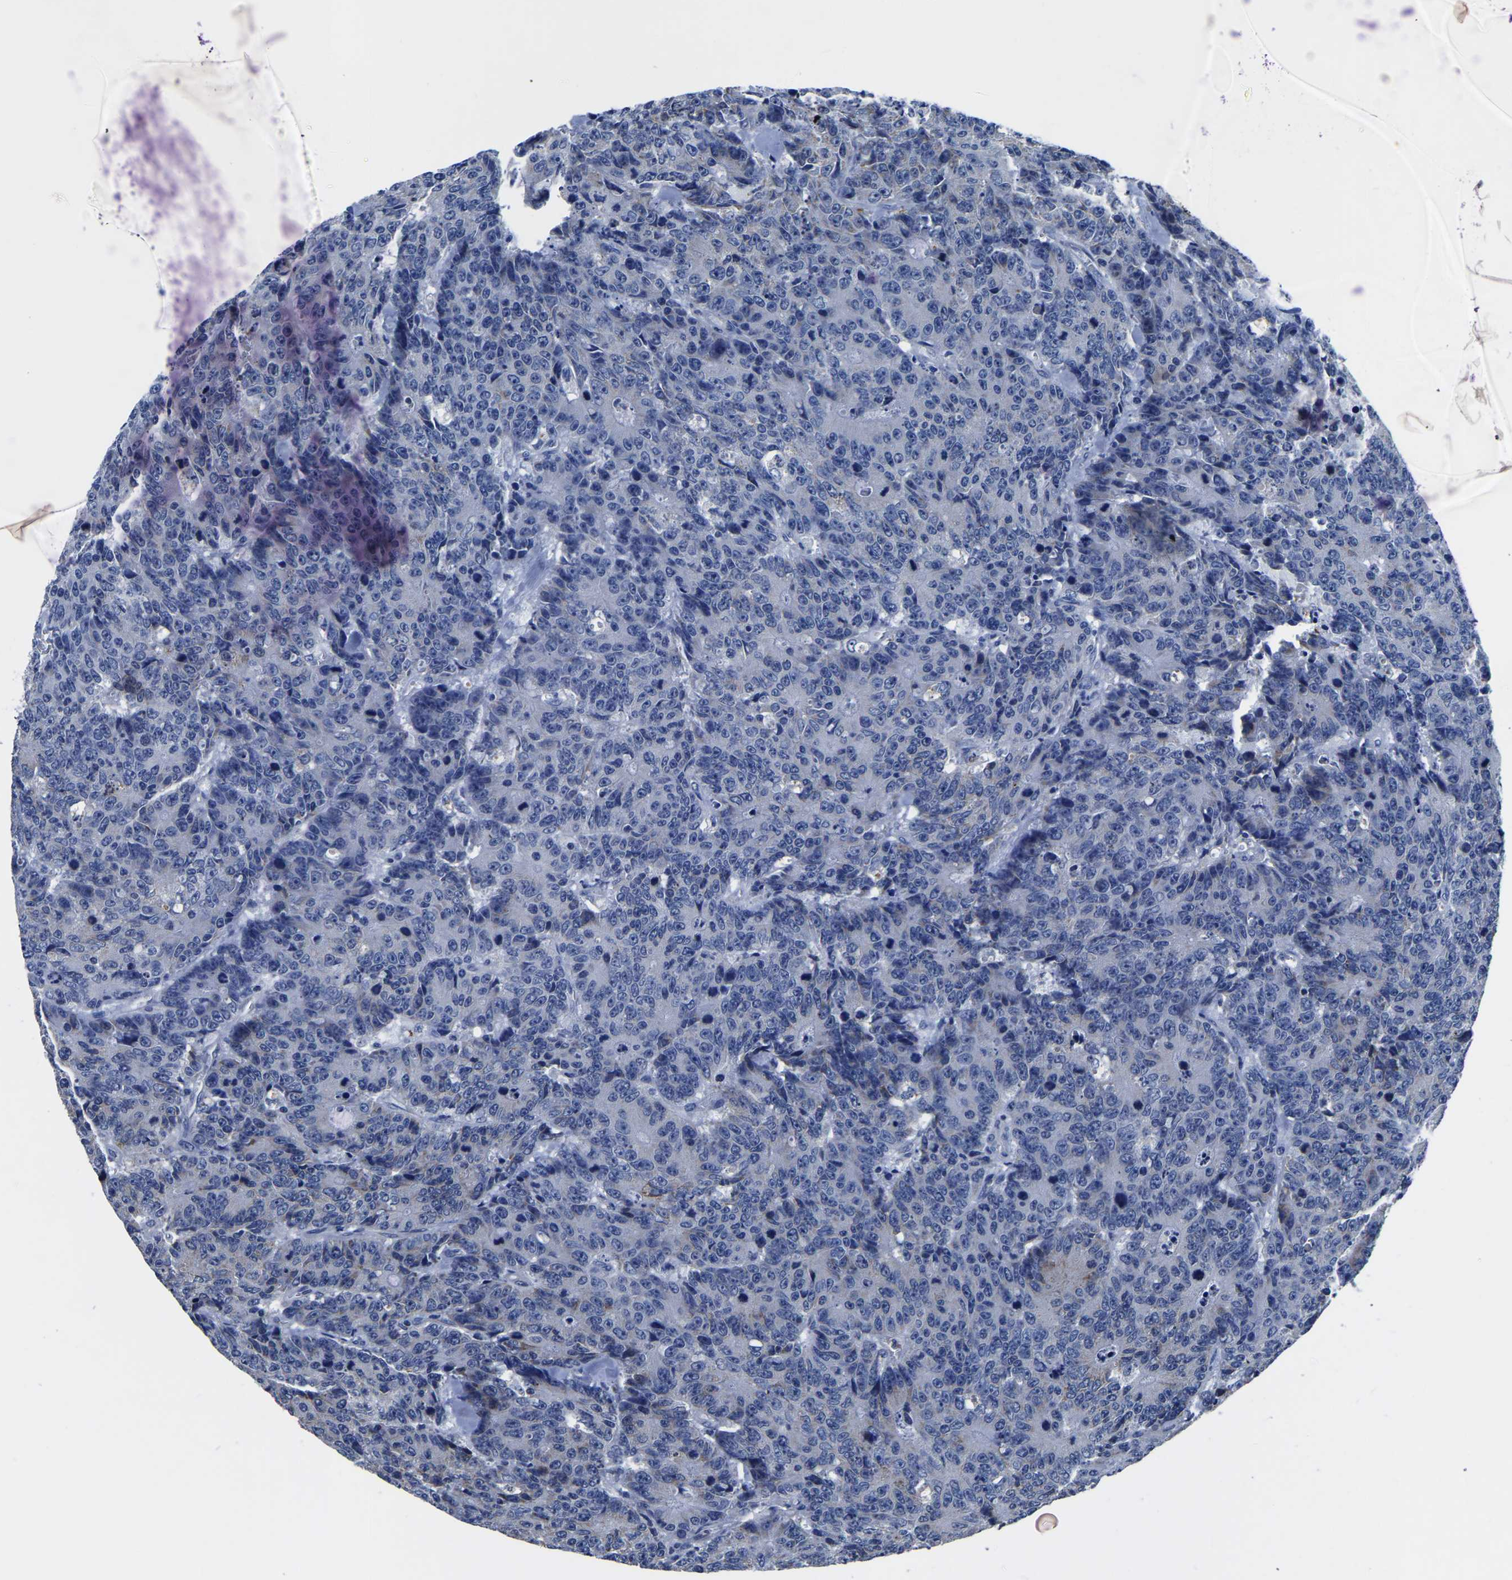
{"staining": {"intensity": "negative", "quantity": "none", "location": "none"}, "tissue": "colorectal cancer", "cell_type": "Tumor cells", "image_type": "cancer", "snomed": [{"axis": "morphology", "description": "Adenocarcinoma, NOS"}, {"axis": "topography", "description": "Colon"}], "caption": "This is a micrograph of immunohistochemistry (IHC) staining of colorectal adenocarcinoma, which shows no expression in tumor cells.", "gene": "FGD5", "patient": {"sex": "female", "age": 86}}